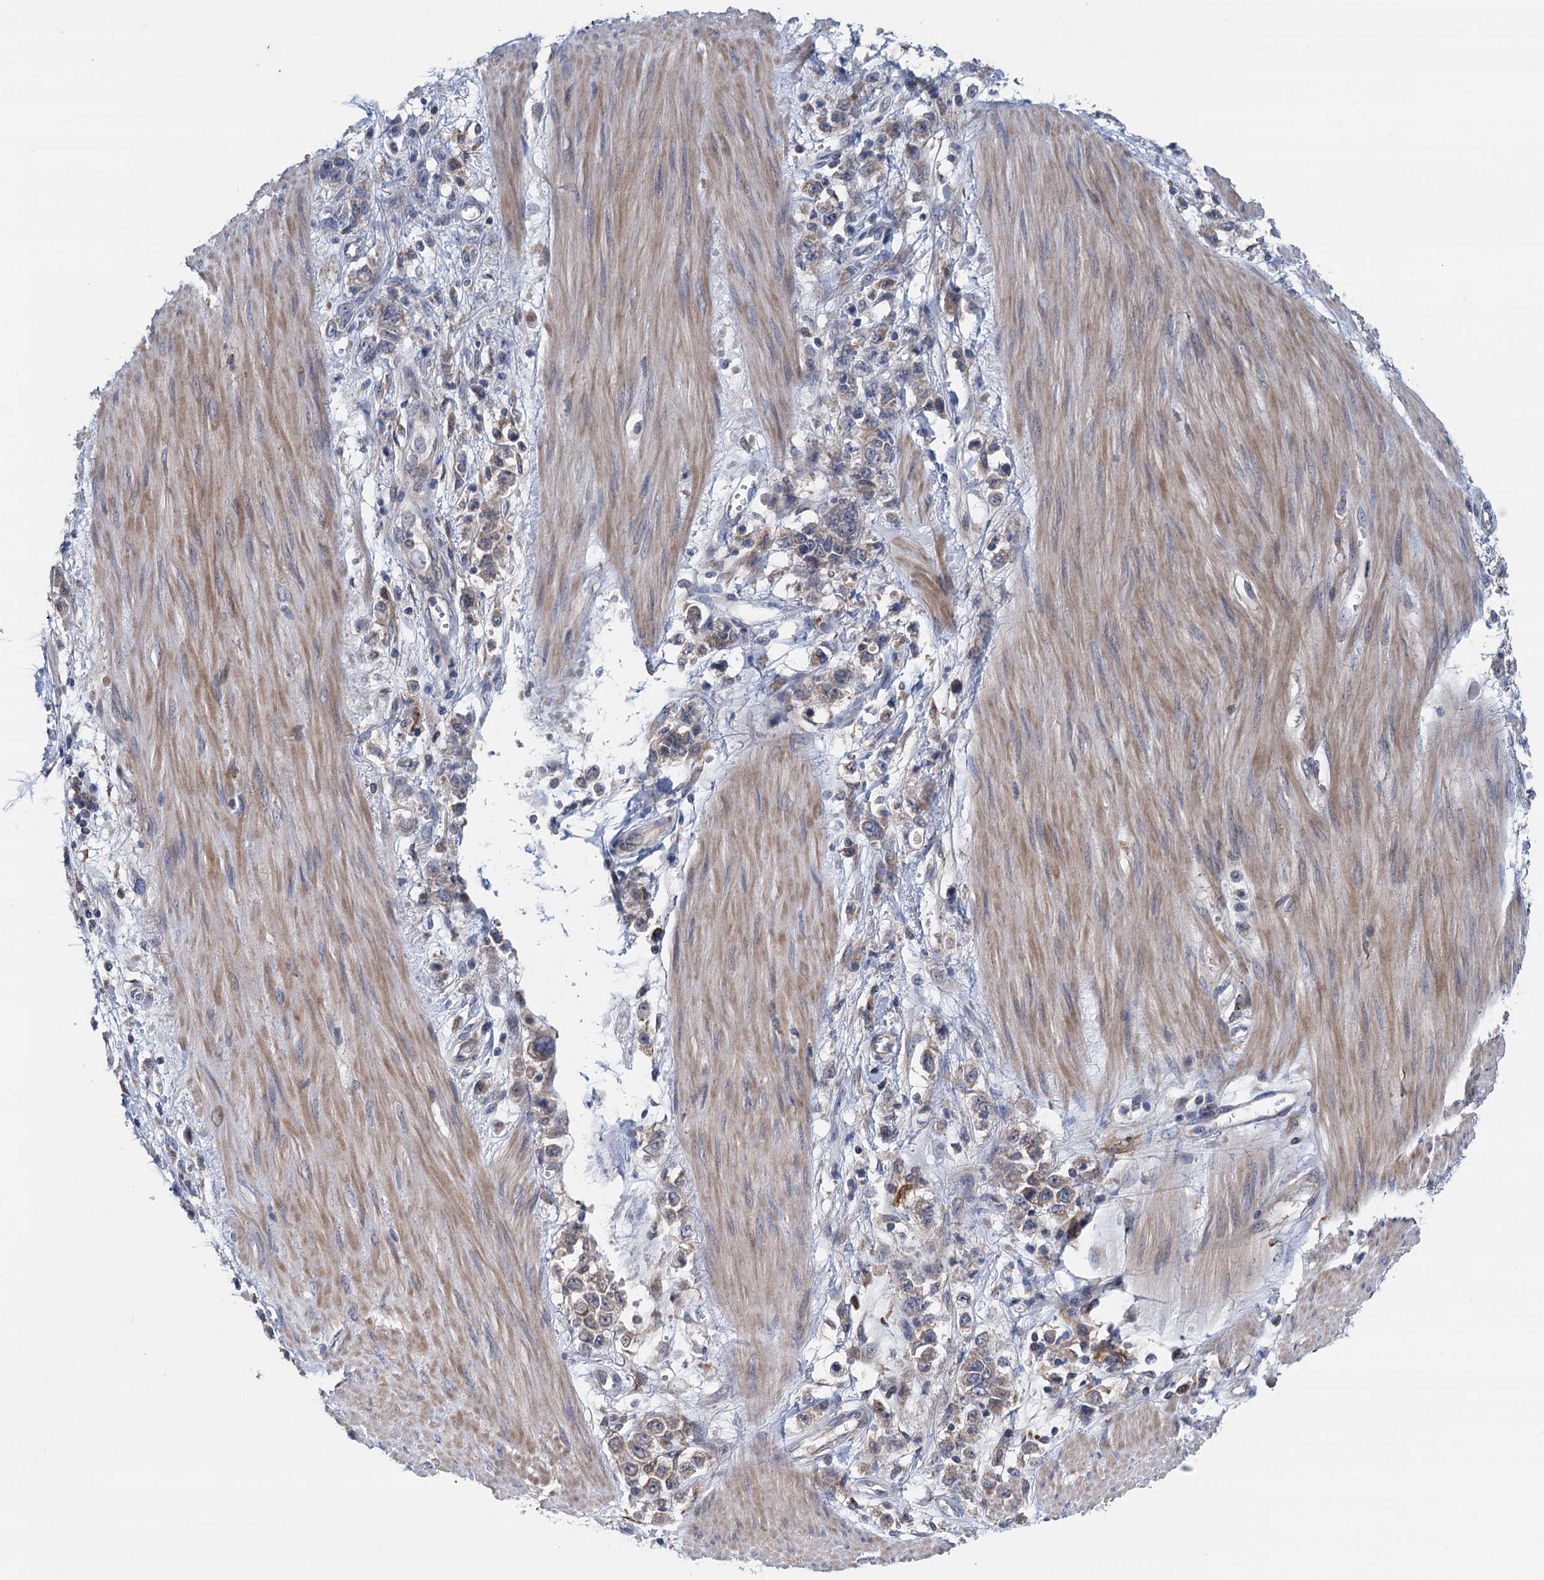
{"staining": {"intensity": "weak", "quantity": "25%-75%", "location": "cytoplasmic/membranous"}, "tissue": "stomach cancer", "cell_type": "Tumor cells", "image_type": "cancer", "snomed": [{"axis": "morphology", "description": "Adenocarcinoma, NOS"}, {"axis": "topography", "description": "Stomach"}], "caption": "The image reveals immunohistochemical staining of stomach cancer. There is weak cytoplasmic/membranous expression is appreciated in approximately 25%-75% of tumor cells.", "gene": "CNTN5", "patient": {"sex": "female", "age": 76}}